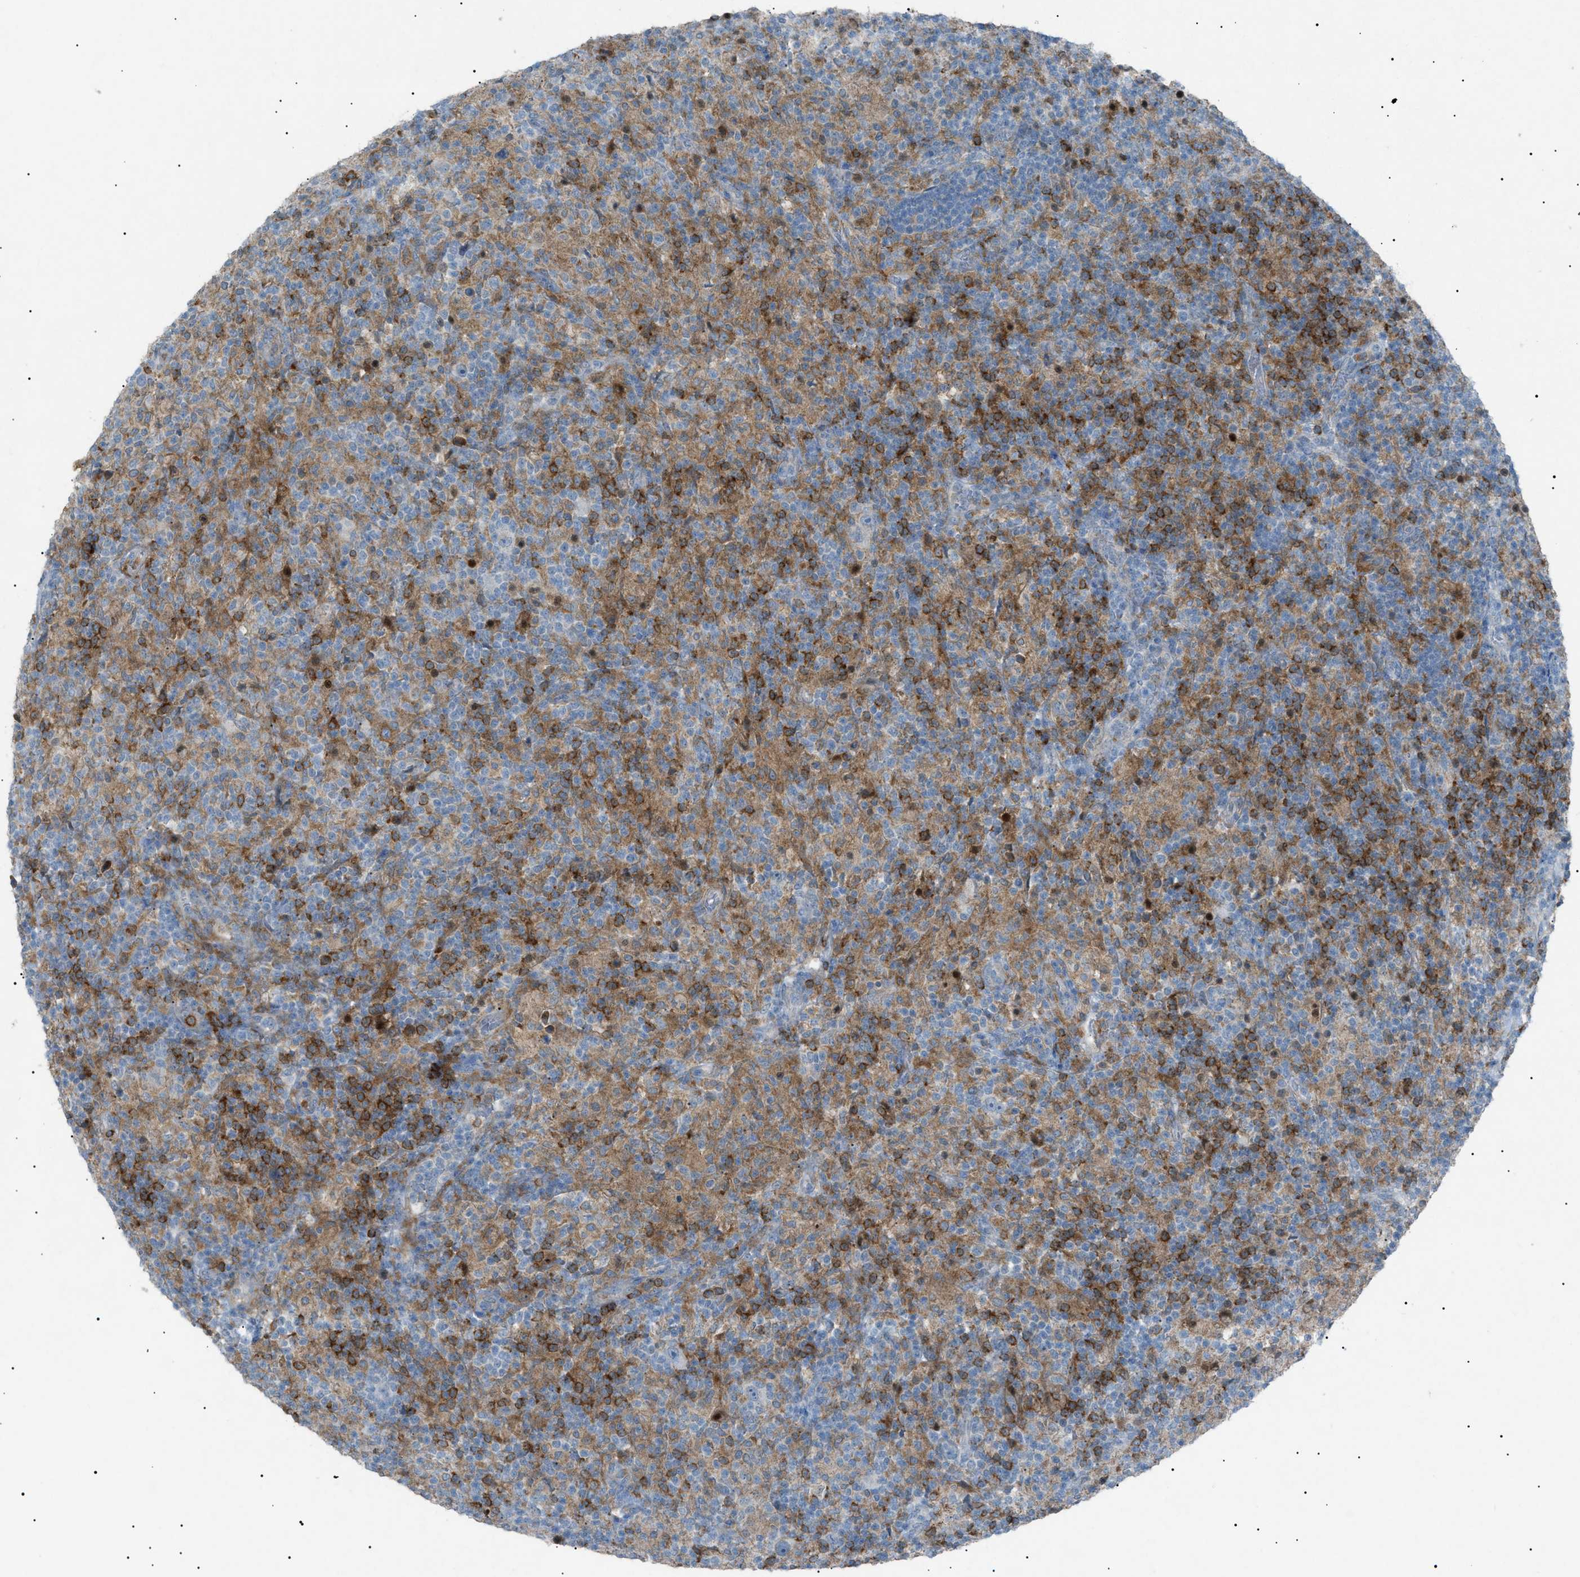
{"staining": {"intensity": "moderate", "quantity": "<25%", "location": "cytoplasmic/membranous"}, "tissue": "lymphoma", "cell_type": "Tumor cells", "image_type": "cancer", "snomed": [{"axis": "morphology", "description": "Hodgkin's disease, NOS"}, {"axis": "topography", "description": "Lymph node"}], "caption": "A photomicrograph showing moderate cytoplasmic/membranous positivity in approximately <25% of tumor cells in Hodgkin's disease, as visualized by brown immunohistochemical staining.", "gene": "BTK", "patient": {"sex": "male", "age": 70}}